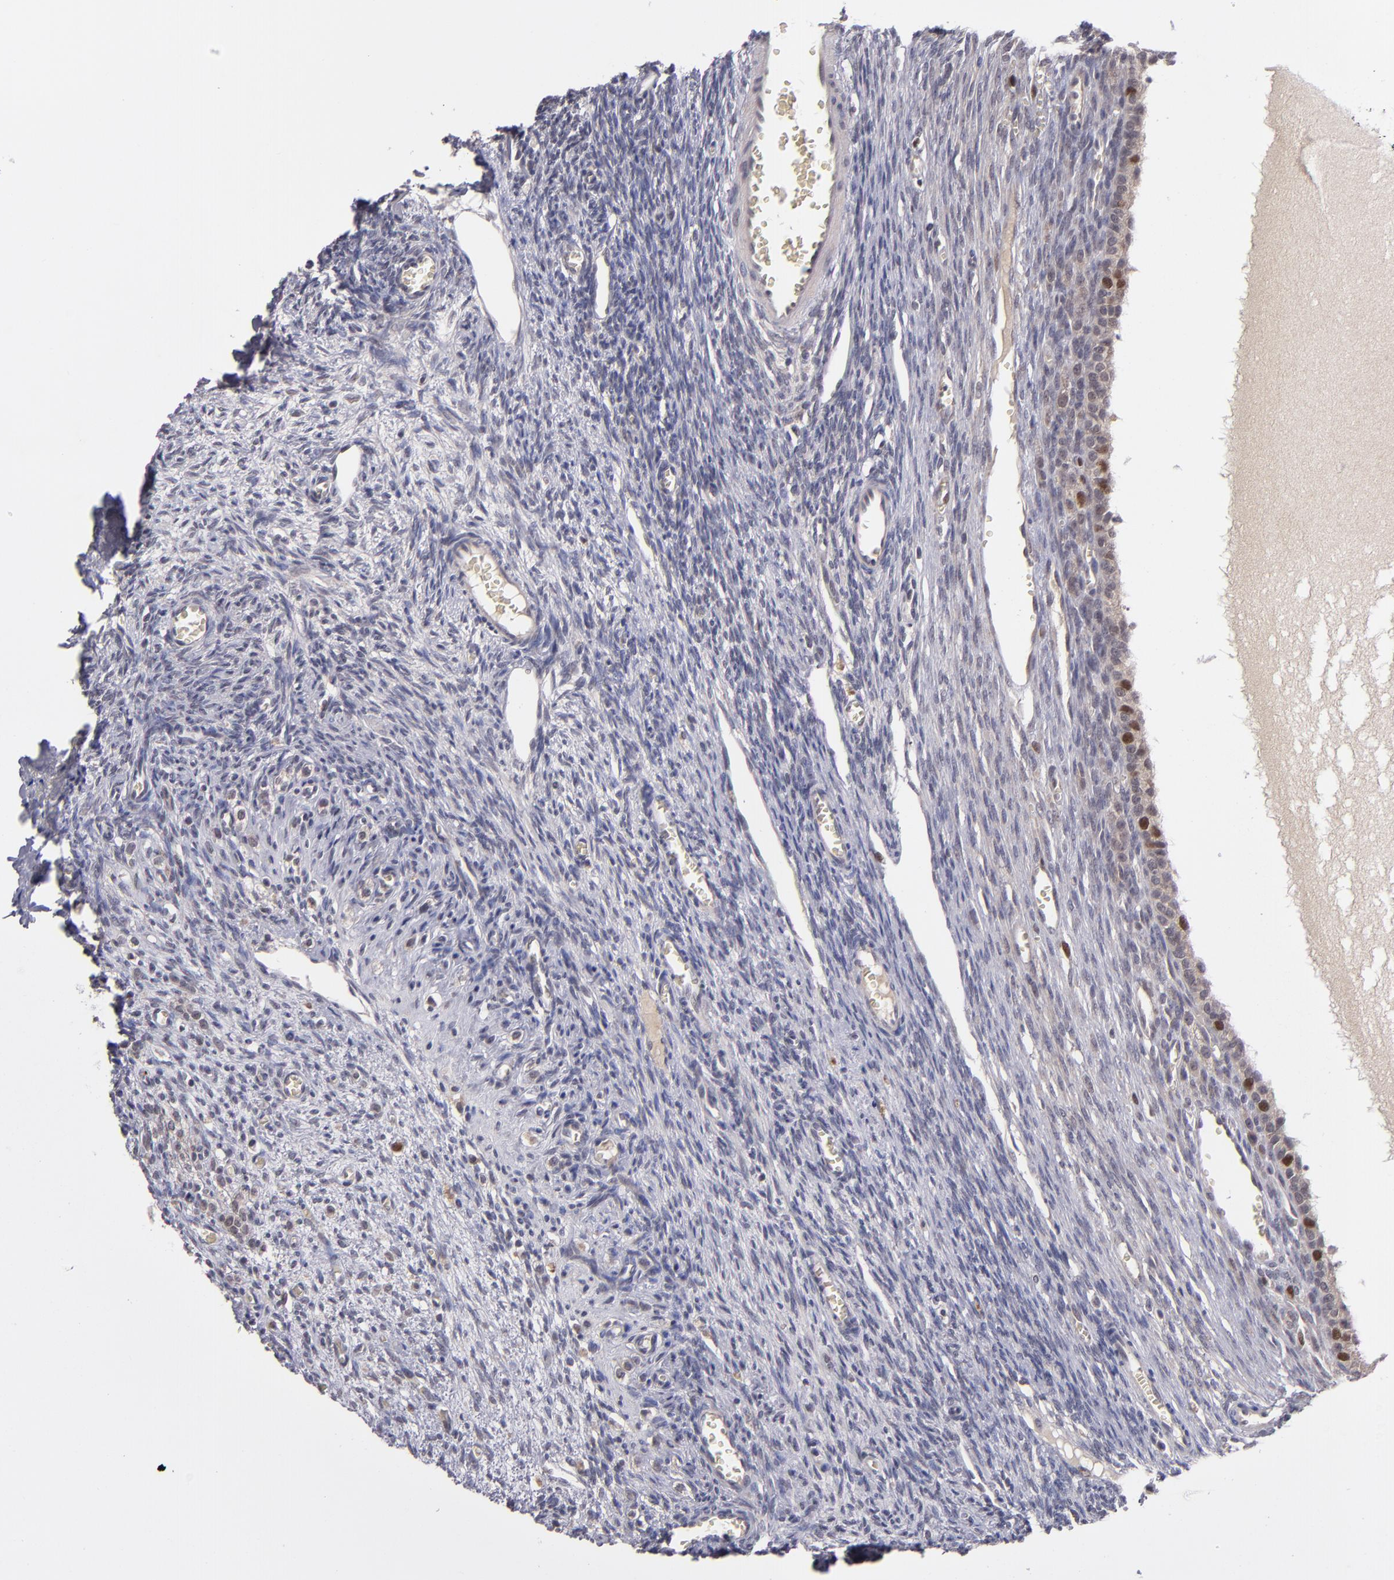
{"staining": {"intensity": "strong", "quantity": "<25%", "location": "nuclear"}, "tissue": "ovary", "cell_type": "Follicle cells", "image_type": "normal", "snomed": [{"axis": "morphology", "description": "Normal tissue, NOS"}, {"axis": "topography", "description": "Ovary"}], "caption": "High-power microscopy captured an IHC image of normal ovary, revealing strong nuclear positivity in about <25% of follicle cells. The staining was performed using DAB (3,3'-diaminobenzidine), with brown indicating positive protein expression. Nuclei are stained blue with hematoxylin.", "gene": "CDC7", "patient": {"sex": "female", "age": 27}}